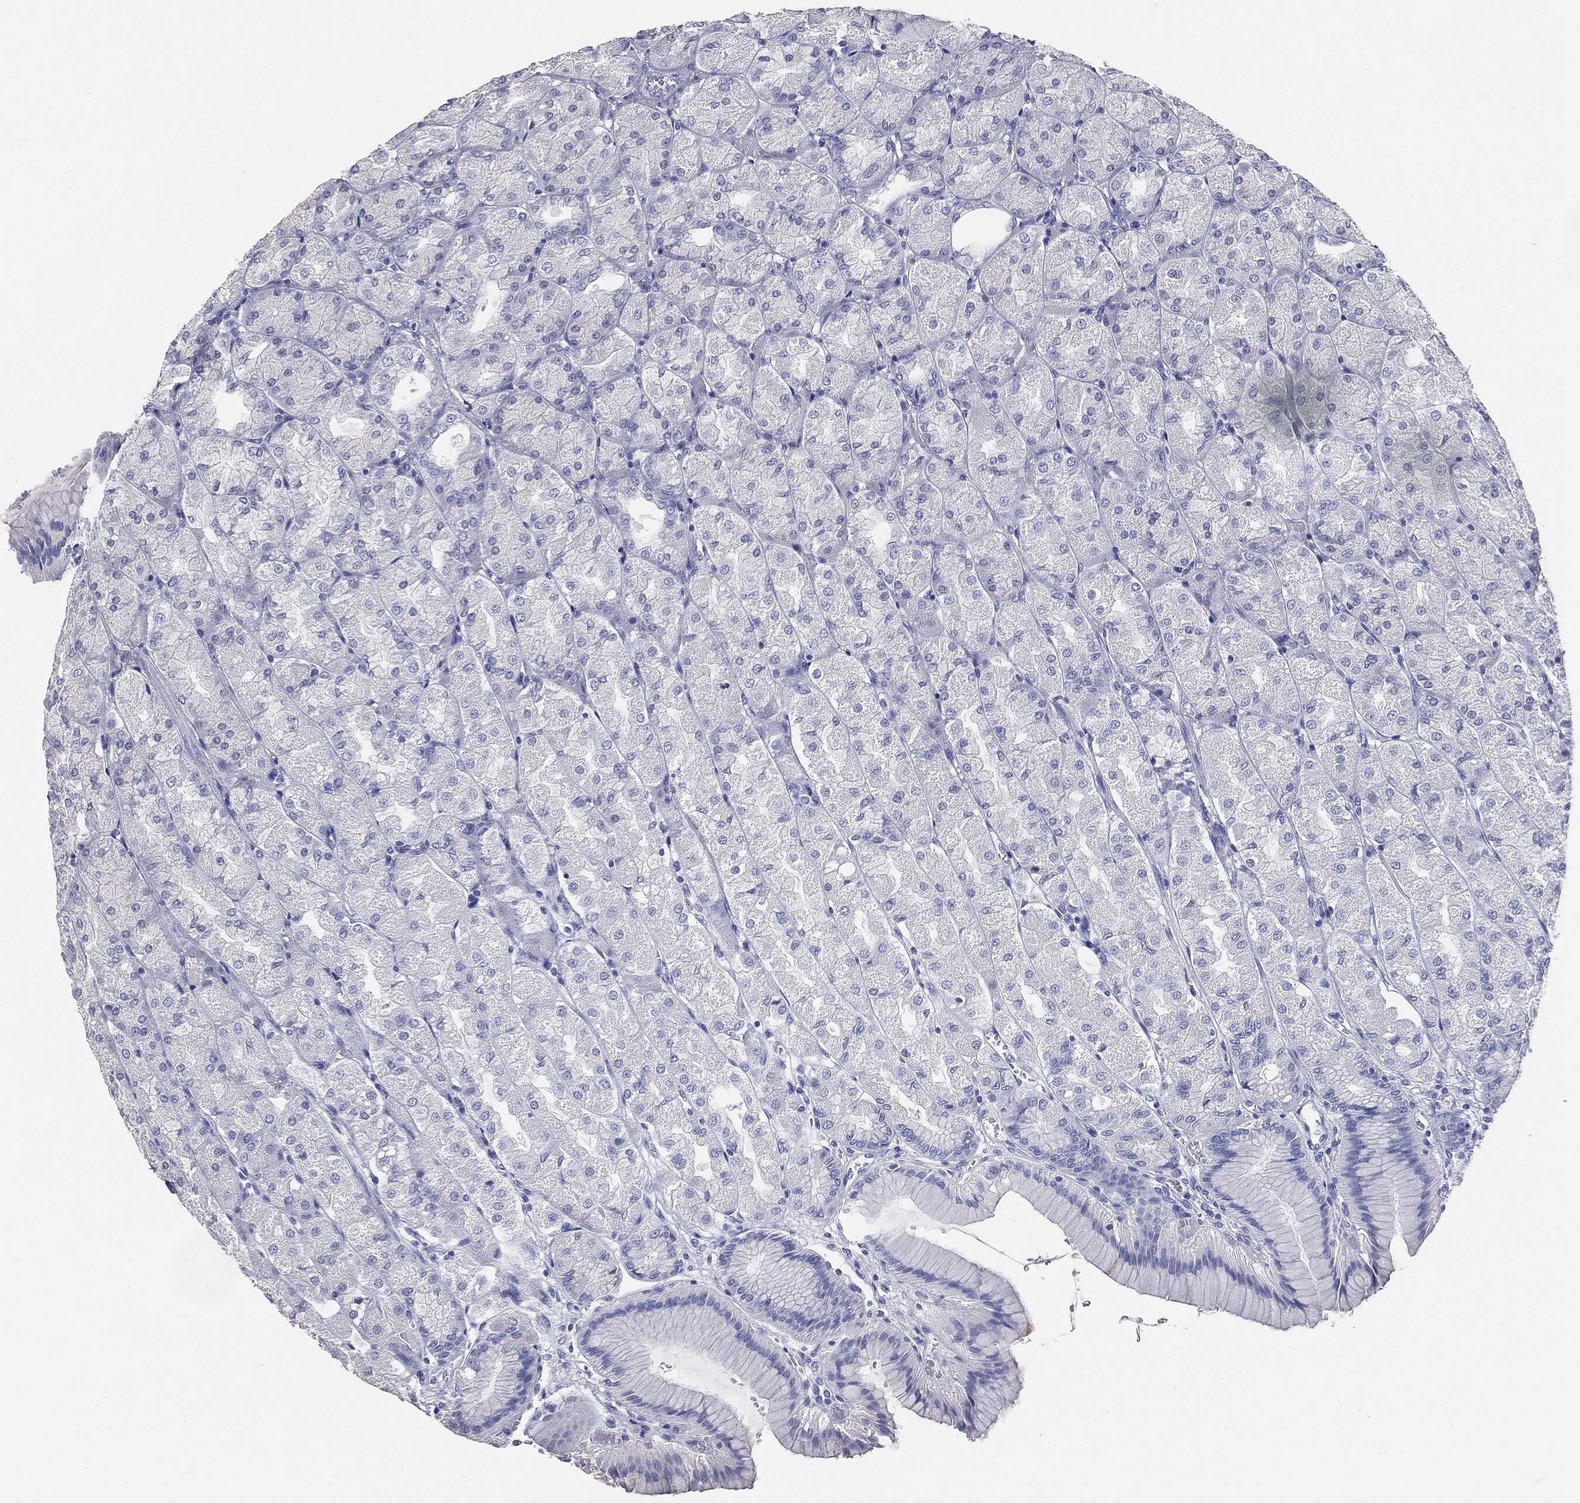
{"staining": {"intensity": "negative", "quantity": "none", "location": "none"}, "tissue": "stomach", "cell_type": "Glandular cells", "image_type": "normal", "snomed": [{"axis": "morphology", "description": "Normal tissue, NOS"}, {"axis": "morphology", "description": "Adenocarcinoma, NOS"}, {"axis": "morphology", "description": "Adenocarcinoma, High grade"}, {"axis": "topography", "description": "Stomach, upper"}, {"axis": "topography", "description": "Stomach"}], "caption": "Immunohistochemistry of benign human stomach displays no expression in glandular cells.", "gene": "CUZD1", "patient": {"sex": "female", "age": 65}}